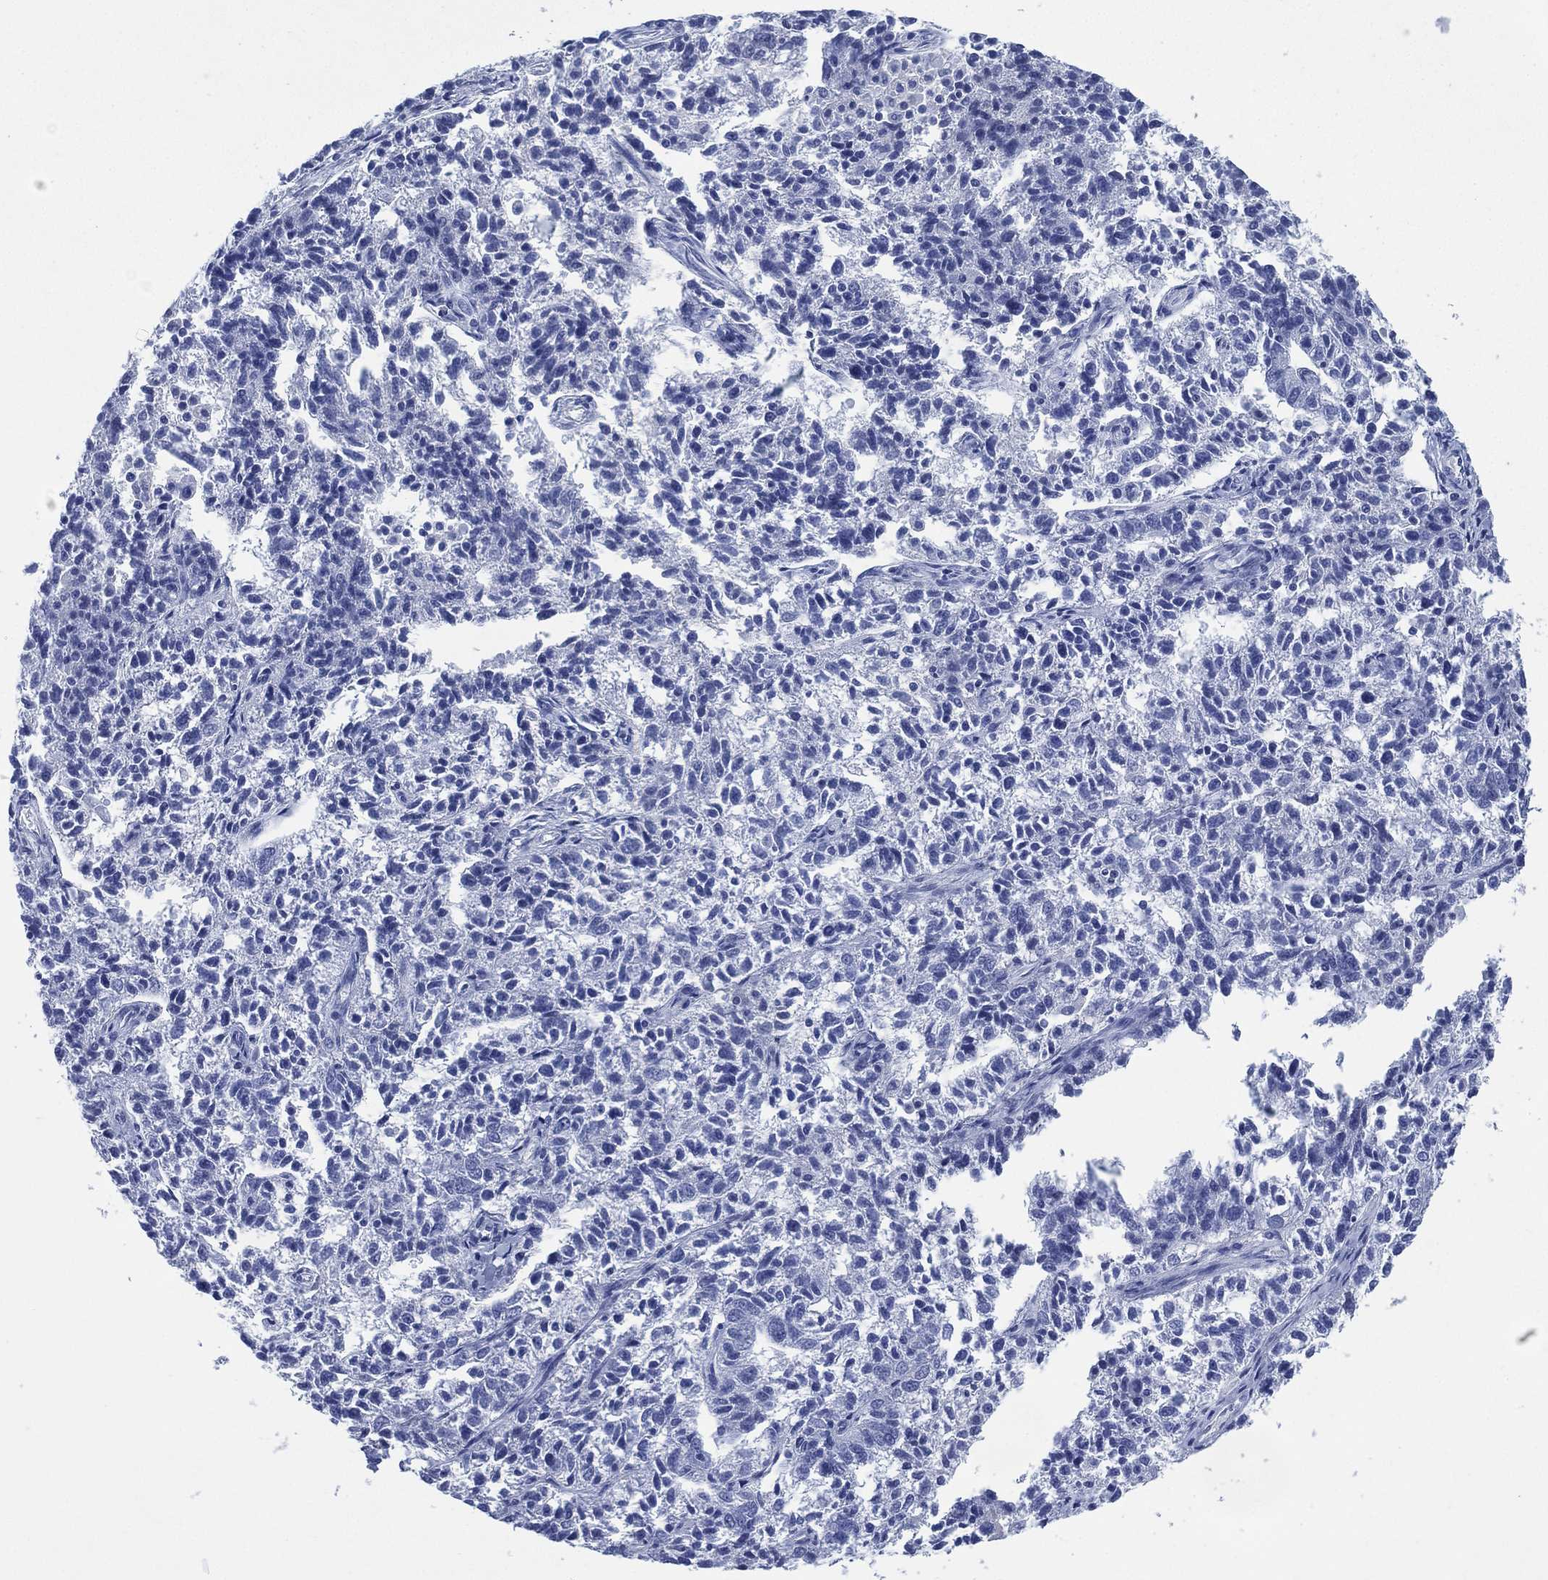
{"staining": {"intensity": "negative", "quantity": "none", "location": "none"}, "tissue": "ovarian cancer", "cell_type": "Tumor cells", "image_type": "cancer", "snomed": [{"axis": "morphology", "description": "Cystadenocarcinoma, serous, NOS"}, {"axis": "topography", "description": "Ovary"}], "caption": "Immunohistochemistry (IHC) image of ovarian cancer (serous cystadenocarcinoma) stained for a protein (brown), which reveals no positivity in tumor cells. (Stains: DAB IHC with hematoxylin counter stain, Microscopy: brightfield microscopy at high magnification).", "gene": "SIGLECL1", "patient": {"sex": "female", "age": 71}}